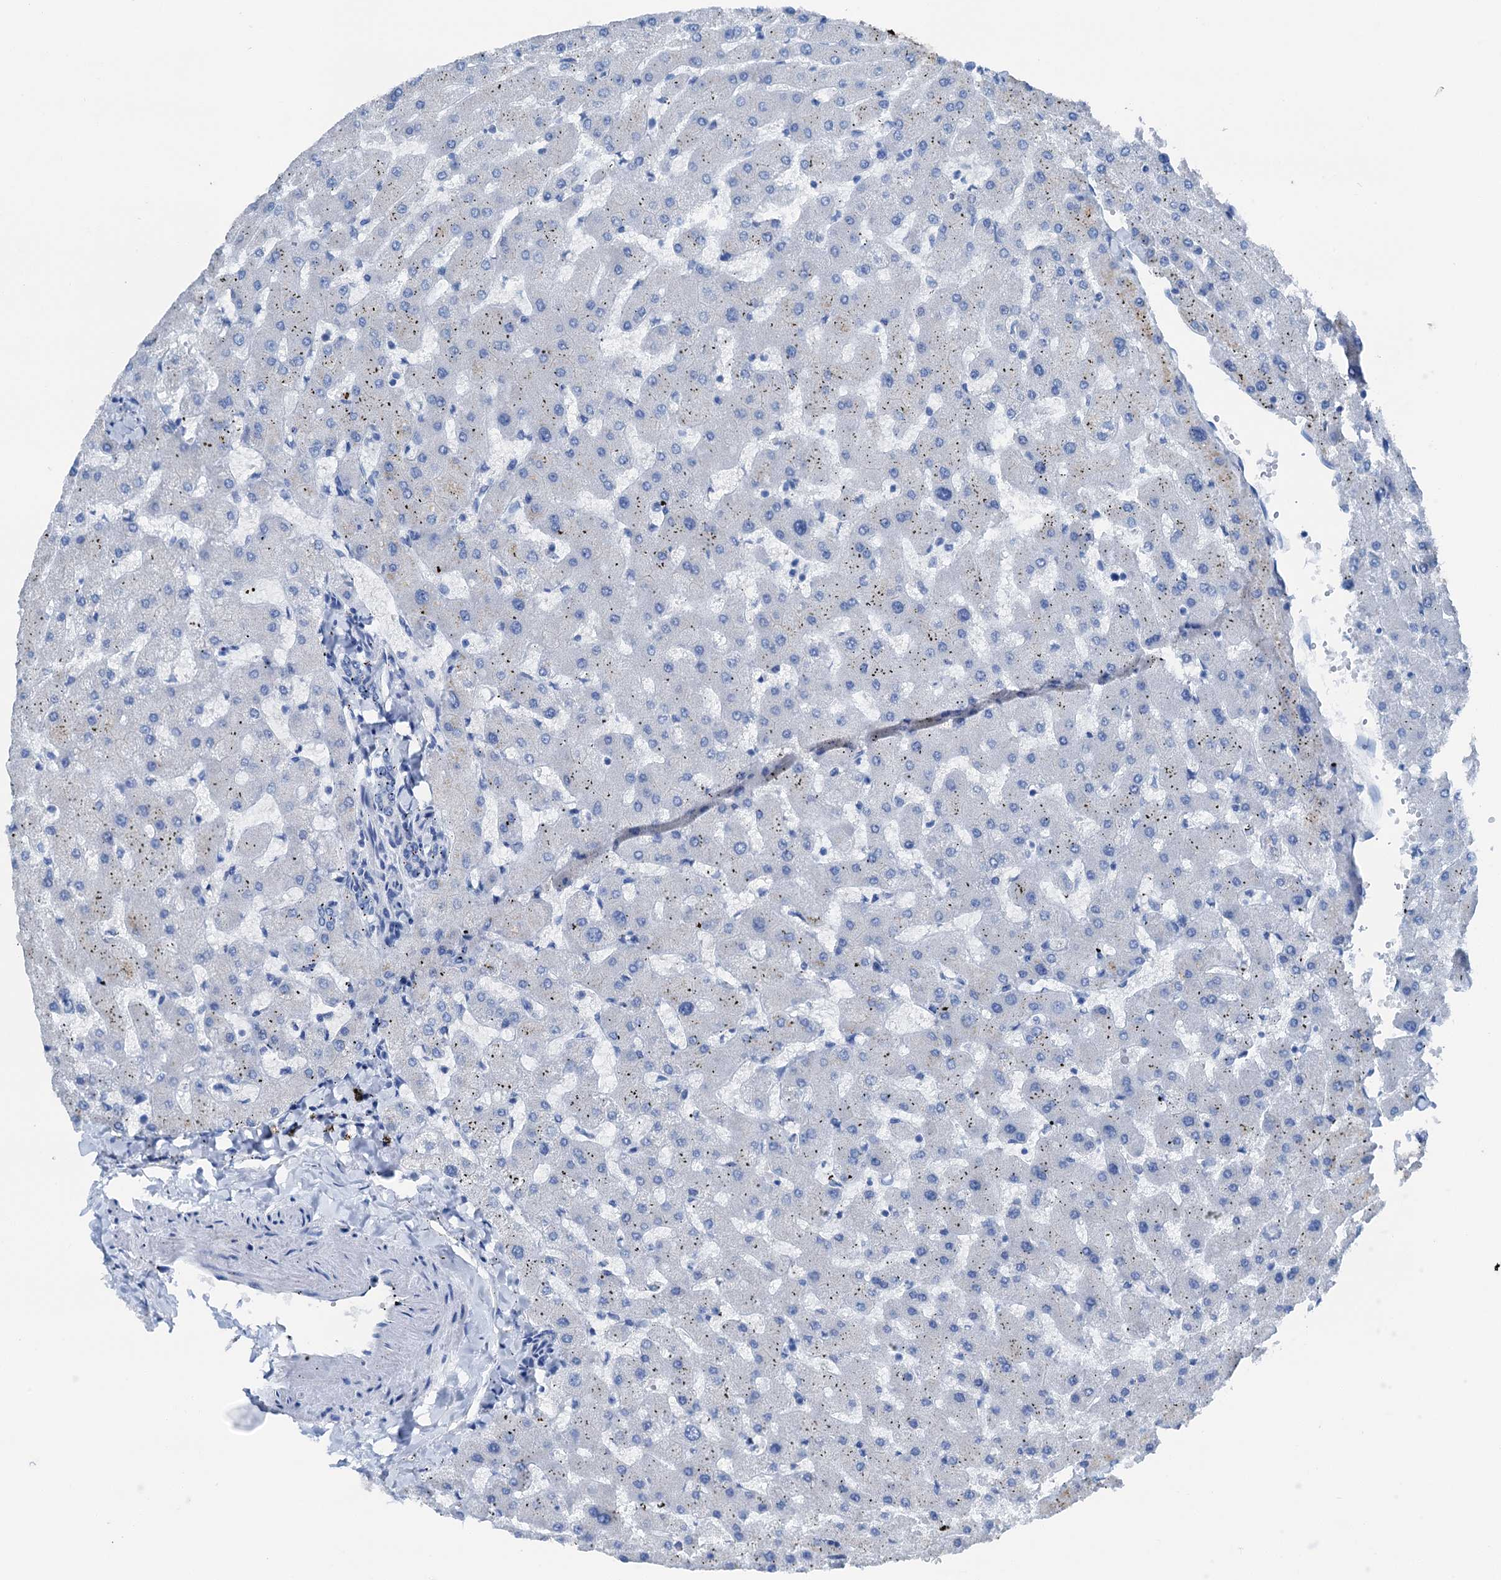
{"staining": {"intensity": "negative", "quantity": "none", "location": "none"}, "tissue": "liver", "cell_type": "Cholangiocytes", "image_type": "normal", "snomed": [{"axis": "morphology", "description": "Normal tissue, NOS"}, {"axis": "topography", "description": "Liver"}], "caption": "High power microscopy photomicrograph of an immunohistochemistry (IHC) micrograph of unremarkable liver, revealing no significant positivity in cholangiocytes.", "gene": "C1QTNF4", "patient": {"sex": "female", "age": 63}}